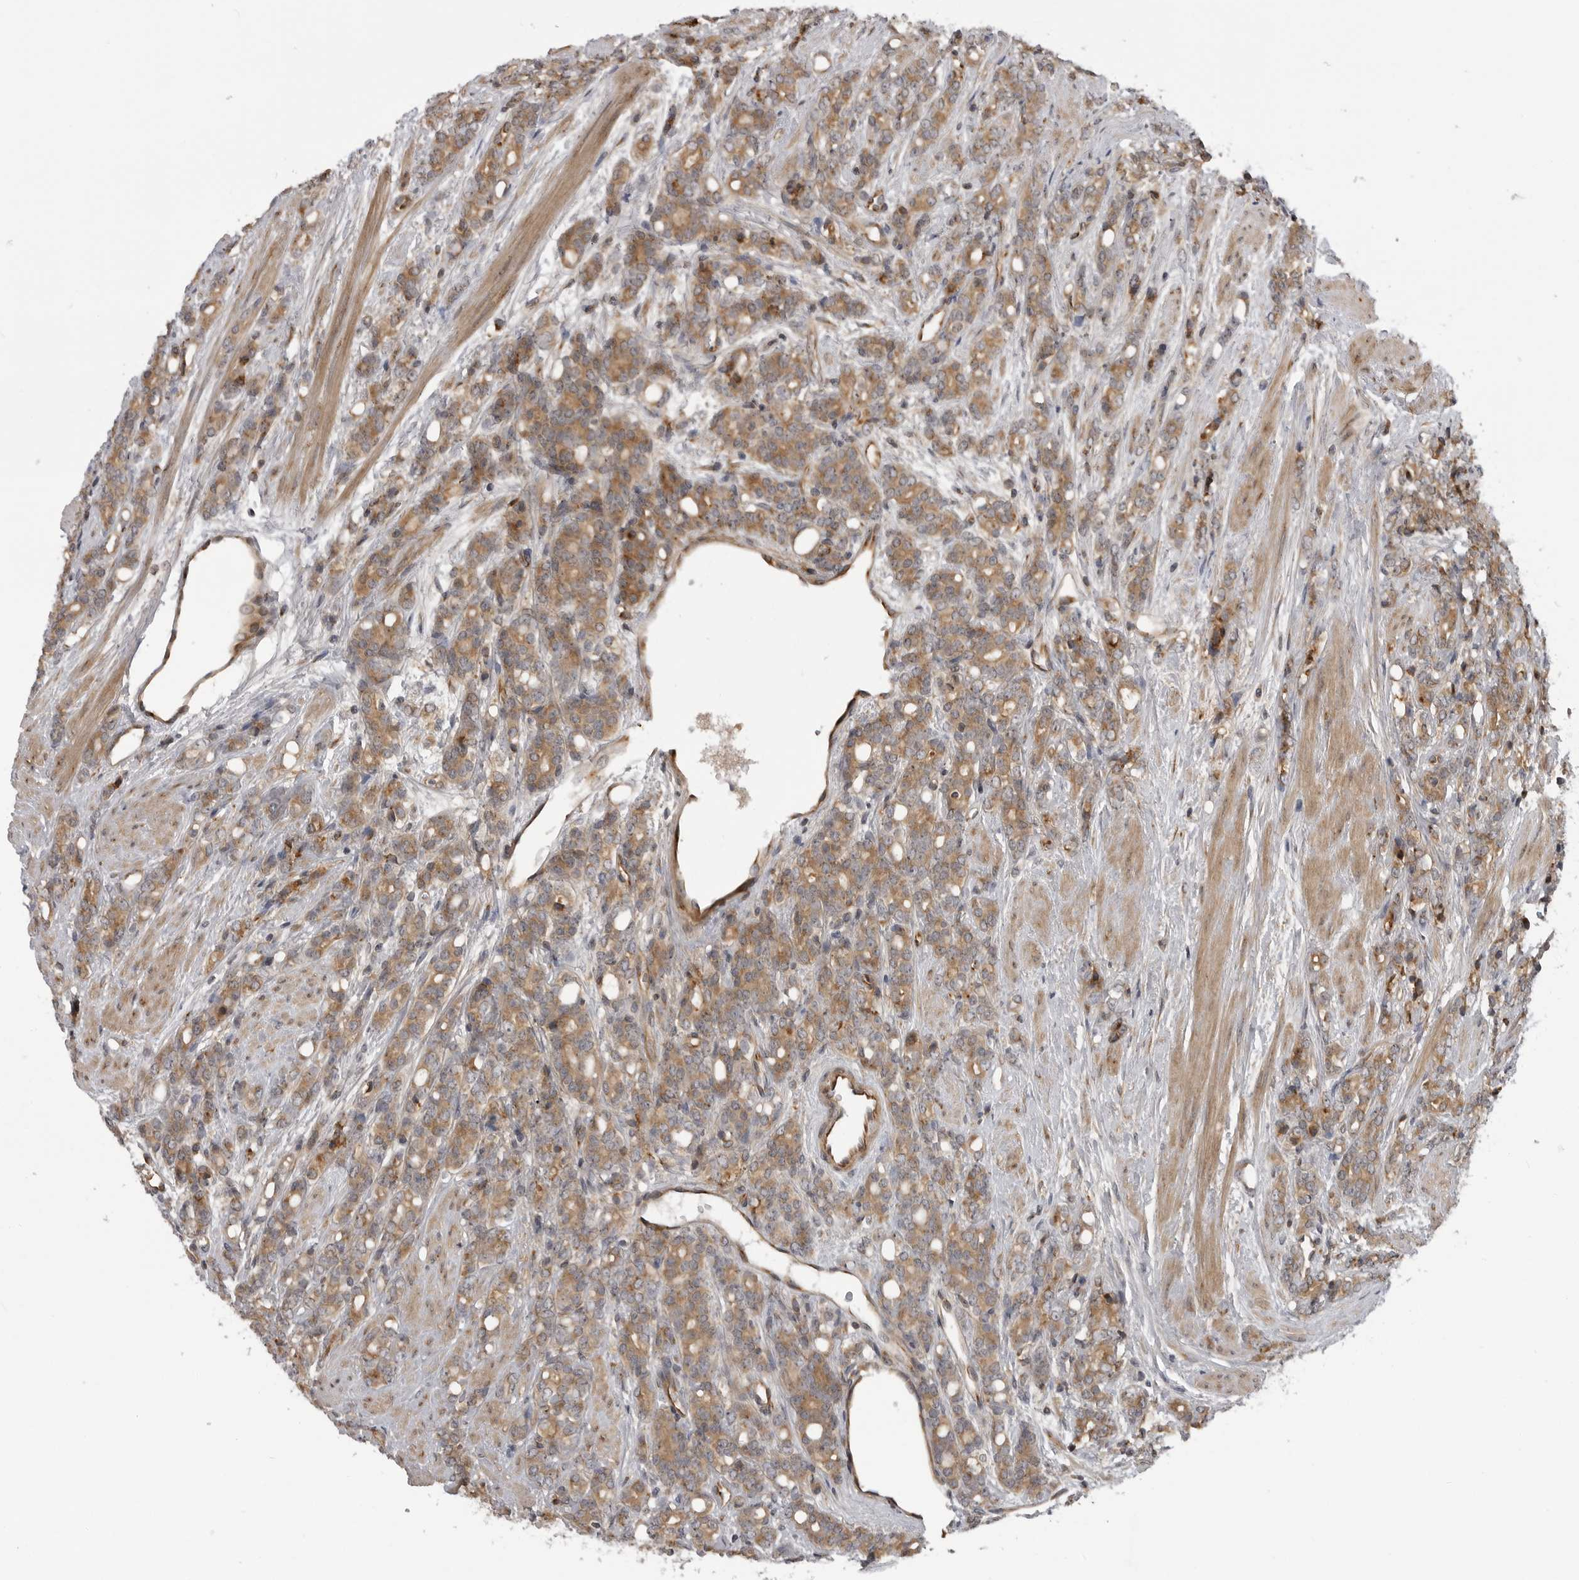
{"staining": {"intensity": "moderate", "quantity": ">75%", "location": "cytoplasmic/membranous"}, "tissue": "prostate cancer", "cell_type": "Tumor cells", "image_type": "cancer", "snomed": [{"axis": "morphology", "description": "Adenocarcinoma, High grade"}, {"axis": "topography", "description": "Prostate"}], "caption": "A medium amount of moderate cytoplasmic/membranous positivity is appreciated in approximately >75% of tumor cells in high-grade adenocarcinoma (prostate) tissue. (DAB (3,3'-diaminobenzidine) IHC with brightfield microscopy, high magnification).", "gene": "LRRC45", "patient": {"sex": "male", "age": 62}}